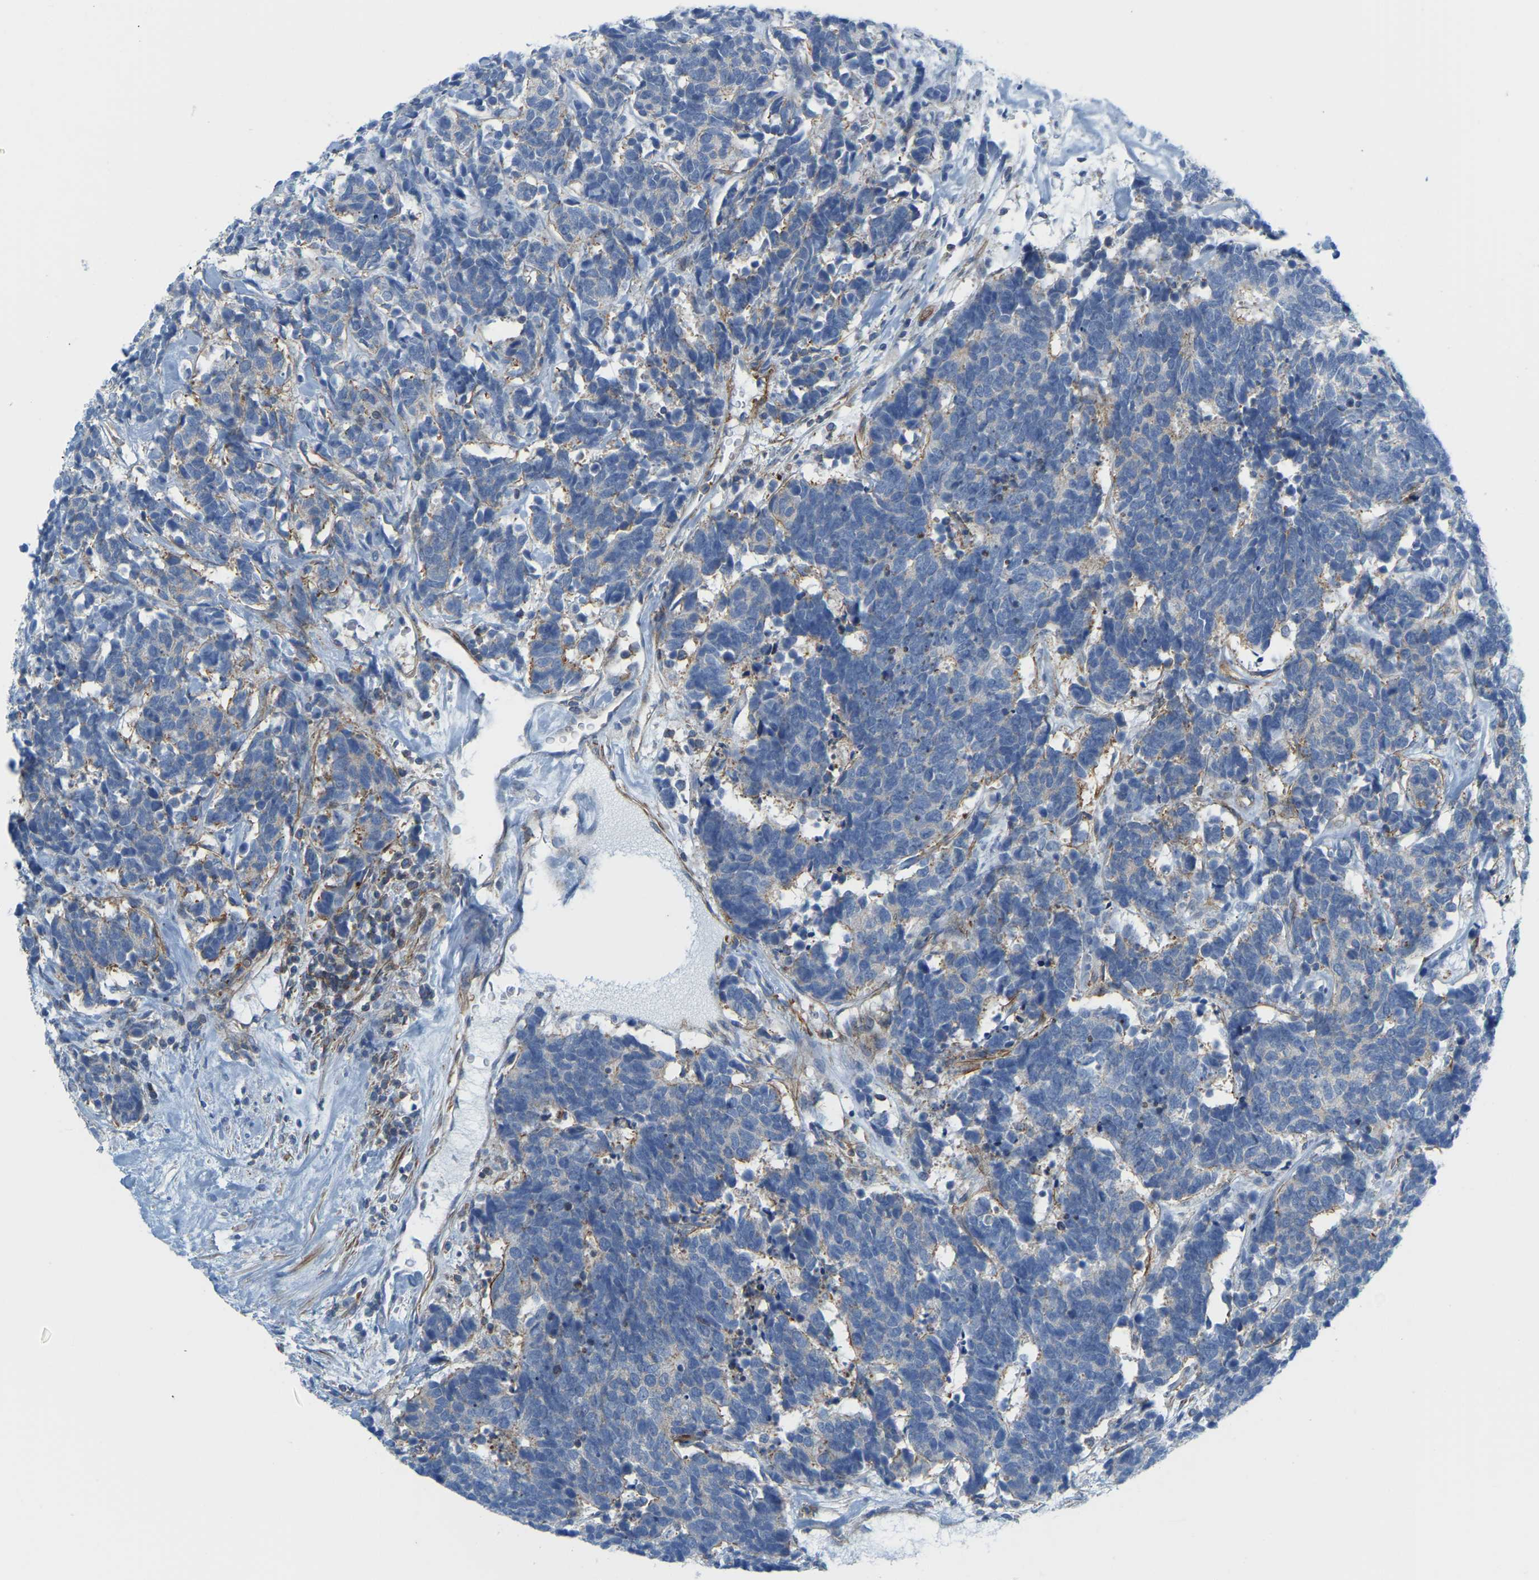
{"staining": {"intensity": "negative", "quantity": "none", "location": "none"}, "tissue": "carcinoid", "cell_type": "Tumor cells", "image_type": "cancer", "snomed": [{"axis": "morphology", "description": "Carcinoma, NOS"}, {"axis": "morphology", "description": "Carcinoid, malignant, NOS"}, {"axis": "topography", "description": "Urinary bladder"}], "caption": "A high-resolution histopathology image shows immunohistochemistry staining of carcinoid, which reveals no significant staining in tumor cells.", "gene": "MYL3", "patient": {"sex": "male", "age": 57}}